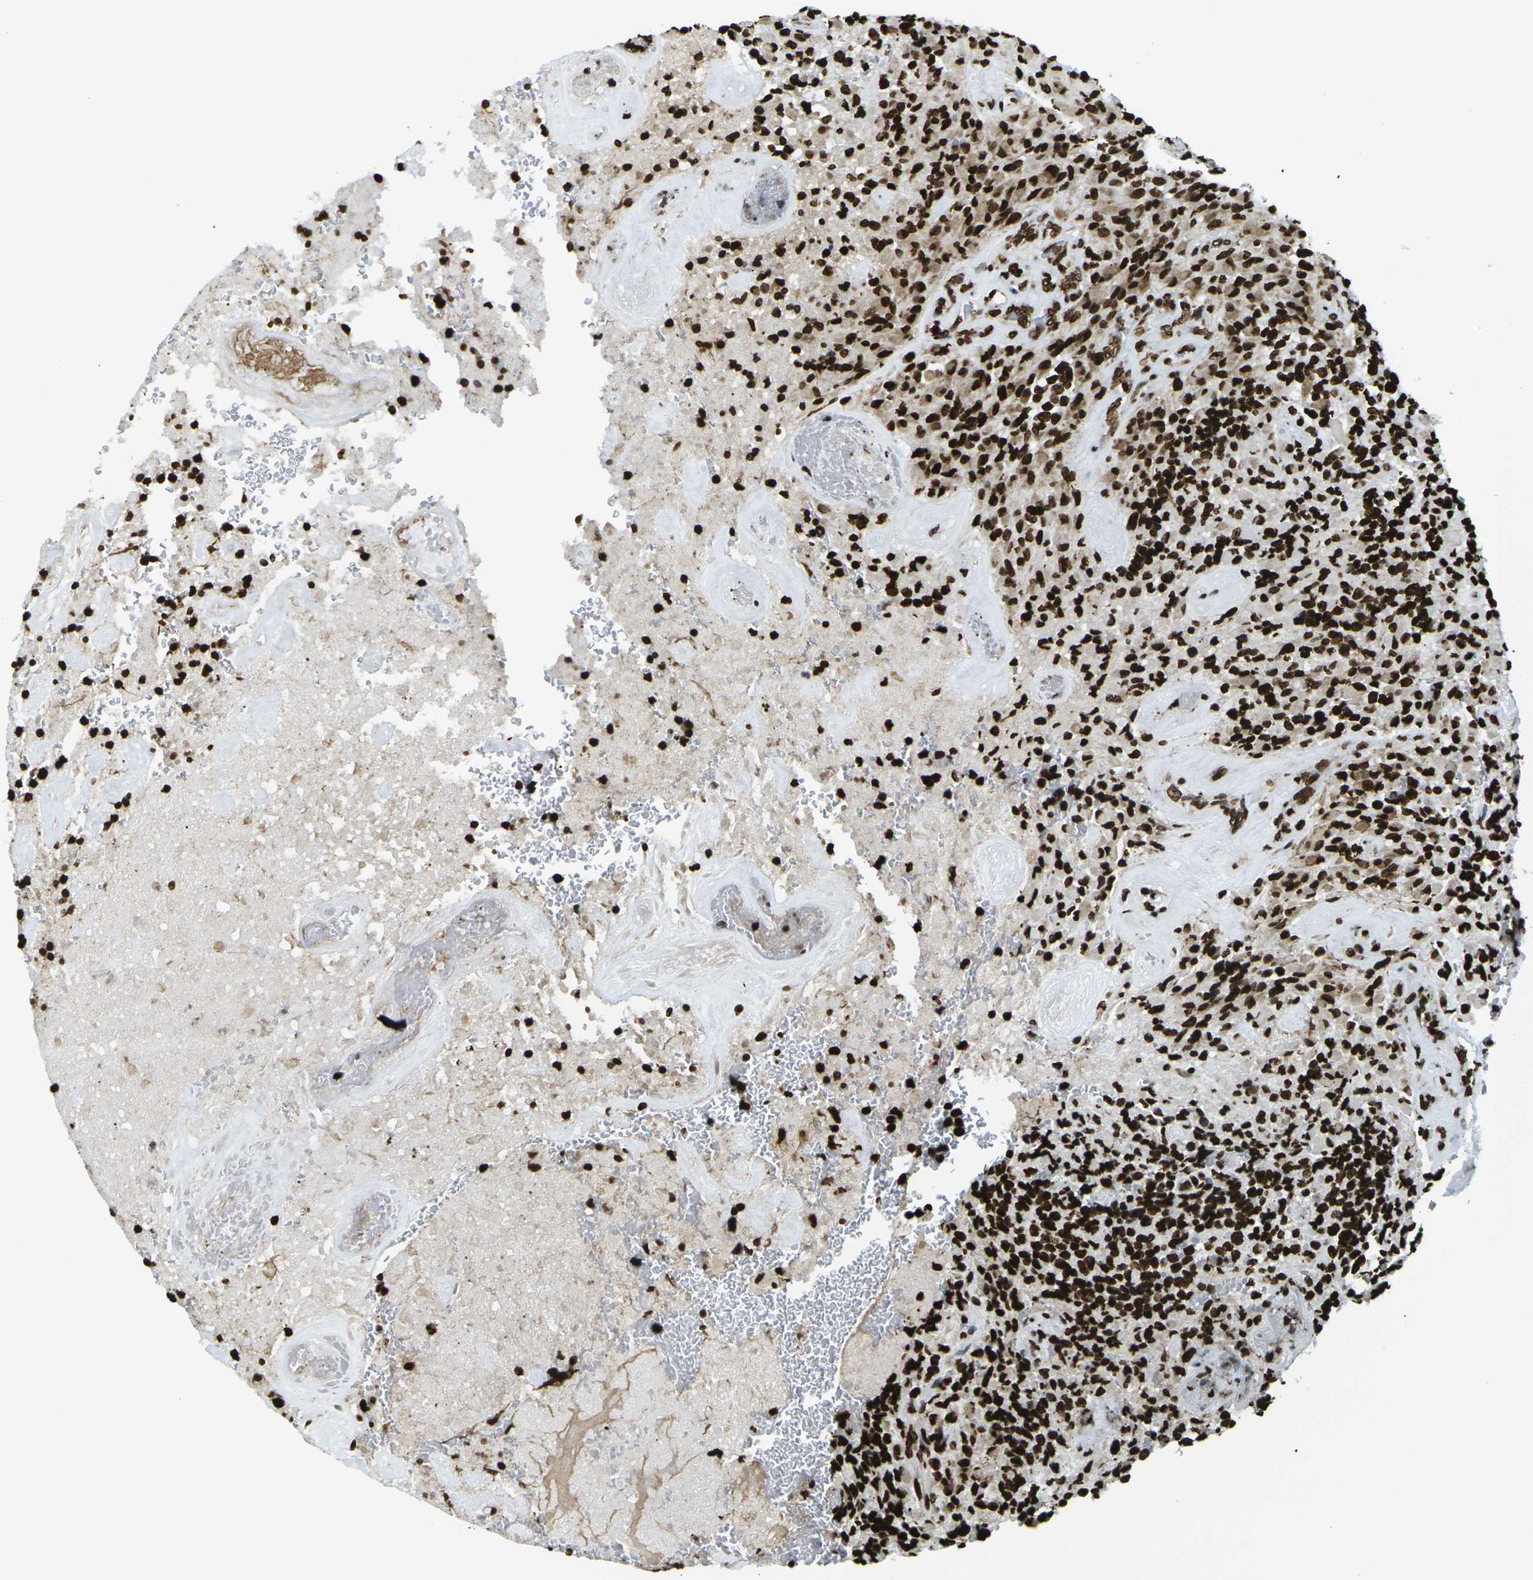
{"staining": {"intensity": "strong", "quantity": ">75%", "location": "nuclear"}, "tissue": "glioma", "cell_type": "Tumor cells", "image_type": "cancer", "snomed": [{"axis": "morphology", "description": "Glioma, malignant, High grade"}, {"axis": "topography", "description": "Brain"}], "caption": "Protein staining shows strong nuclear positivity in approximately >75% of tumor cells in malignant glioma (high-grade).", "gene": "H1-2", "patient": {"sex": "male", "age": 71}}